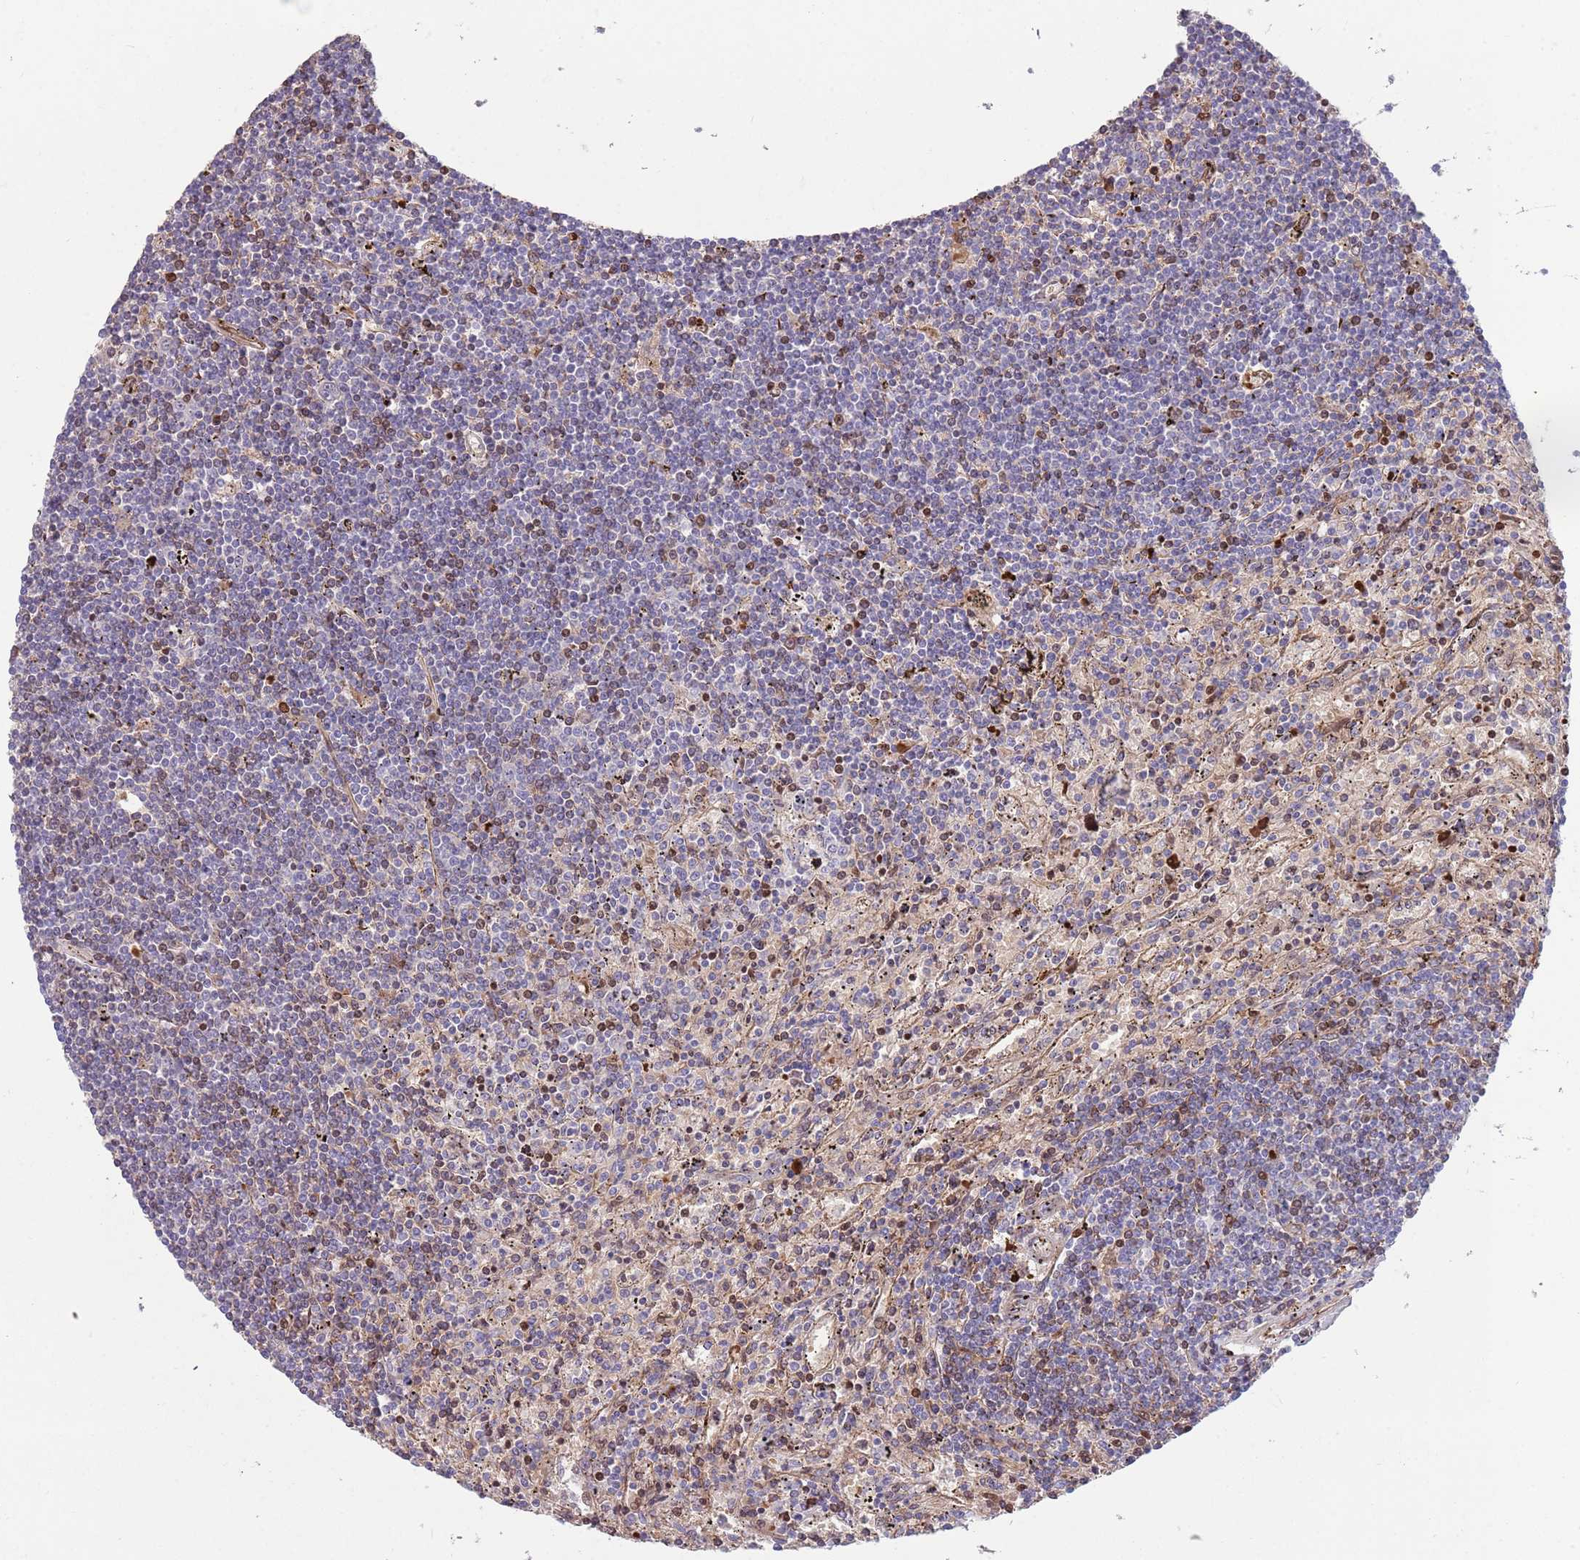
{"staining": {"intensity": "negative", "quantity": "none", "location": "none"}, "tissue": "lymphoma", "cell_type": "Tumor cells", "image_type": "cancer", "snomed": [{"axis": "morphology", "description": "Malignant lymphoma, non-Hodgkin's type, Low grade"}, {"axis": "topography", "description": "Spleen"}], "caption": "Immunohistochemical staining of malignant lymphoma, non-Hodgkin's type (low-grade) shows no significant staining in tumor cells.", "gene": "ZNF14", "patient": {"sex": "male", "age": 76}}